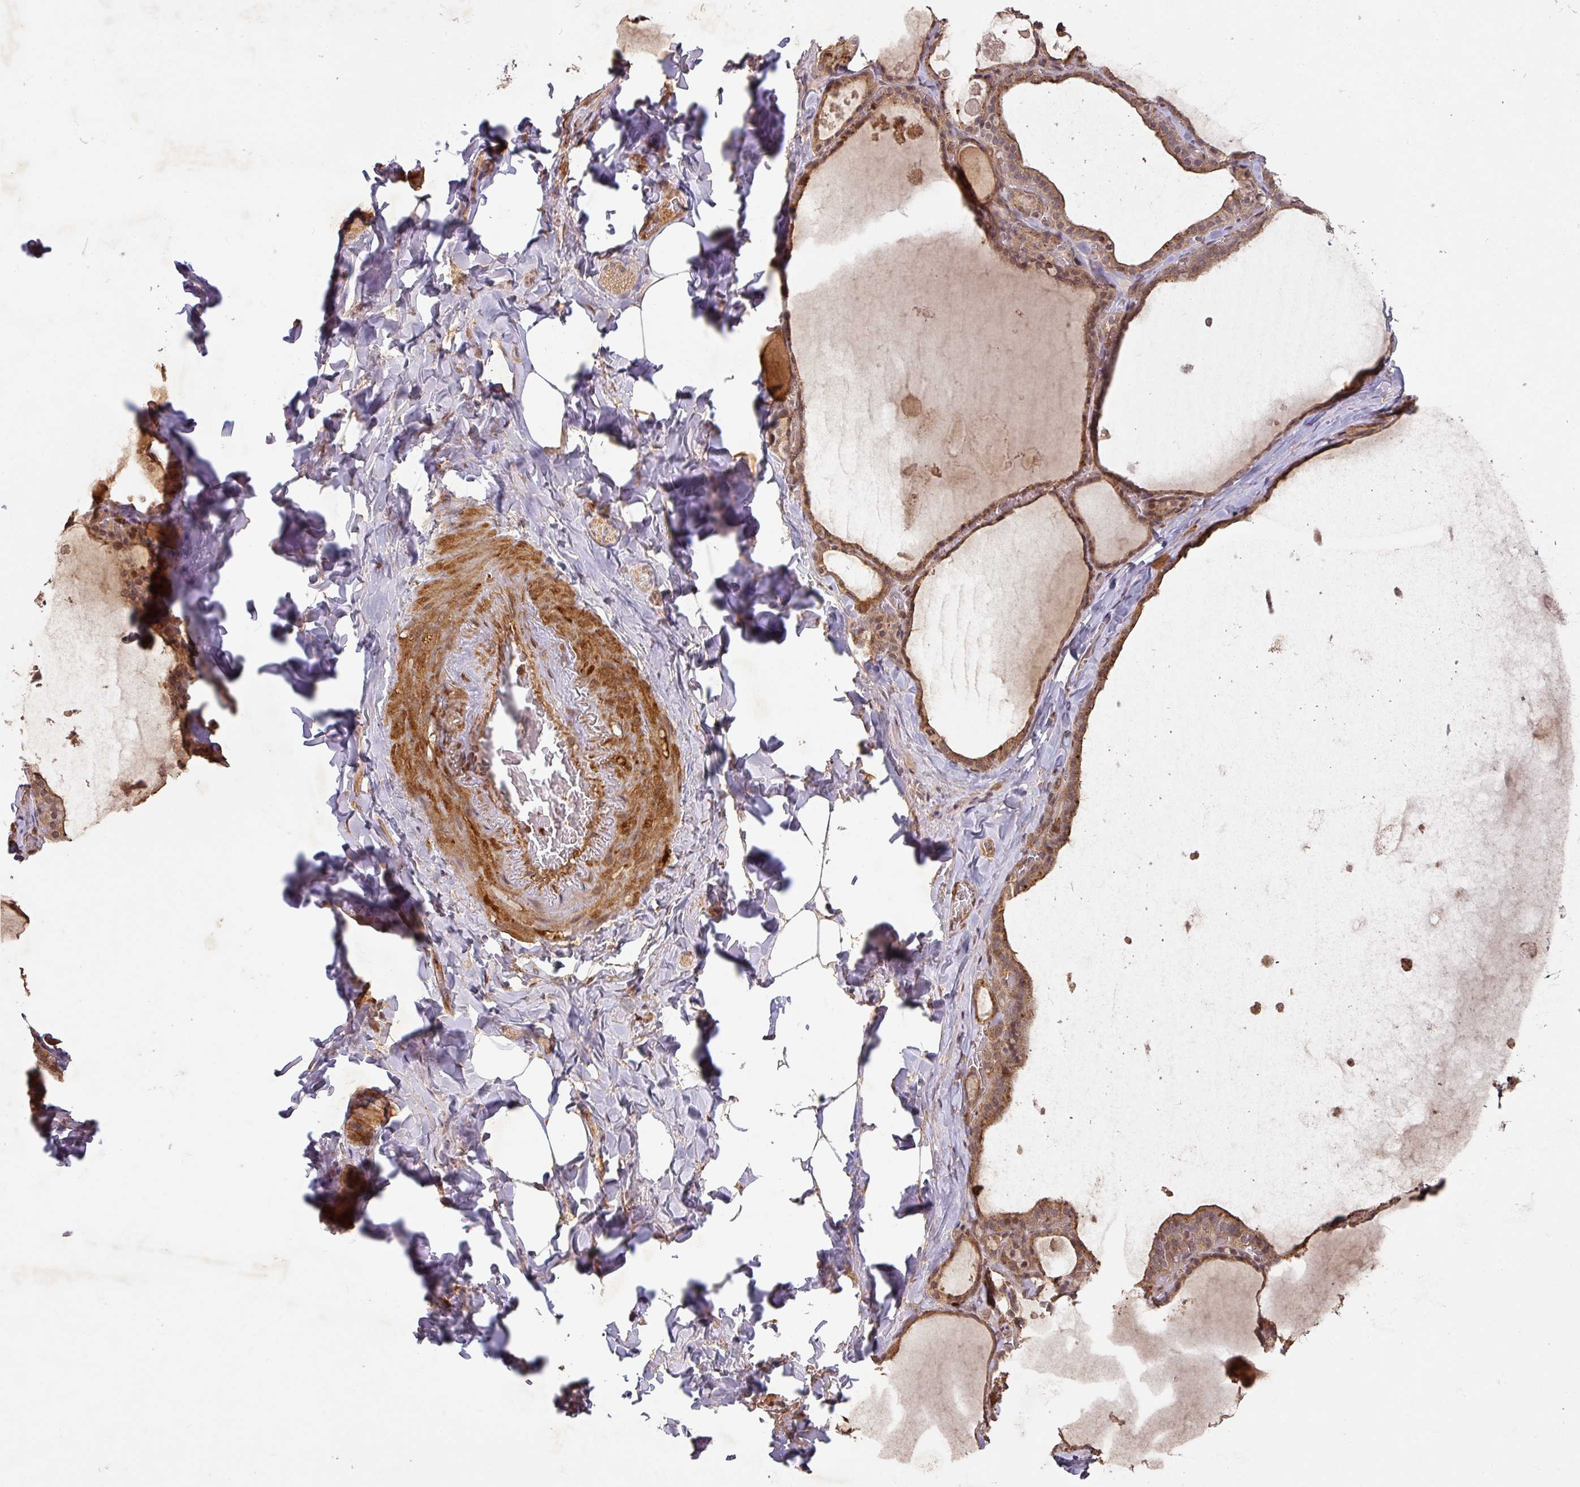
{"staining": {"intensity": "moderate", "quantity": ">75%", "location": "cytoplasmic/membranous"}, "tissue": "thyroid gland", "cell_type": "Glandular cells", "image_type": "normal", "snomed": [{"axis": "morphology", "description": "Normal tissue, NOS"}, {"axis": "topography", "description": "Thyroid gland"}], "caption": "A high-resolution photomicrograph shows IHC staining of normal thyroid gland, which reveals moderate cytoplasmic/membranous expression in about >75% of glandular cells.", "gene": "ZNF322", "patient": {"sex": "male", "age": 56}}